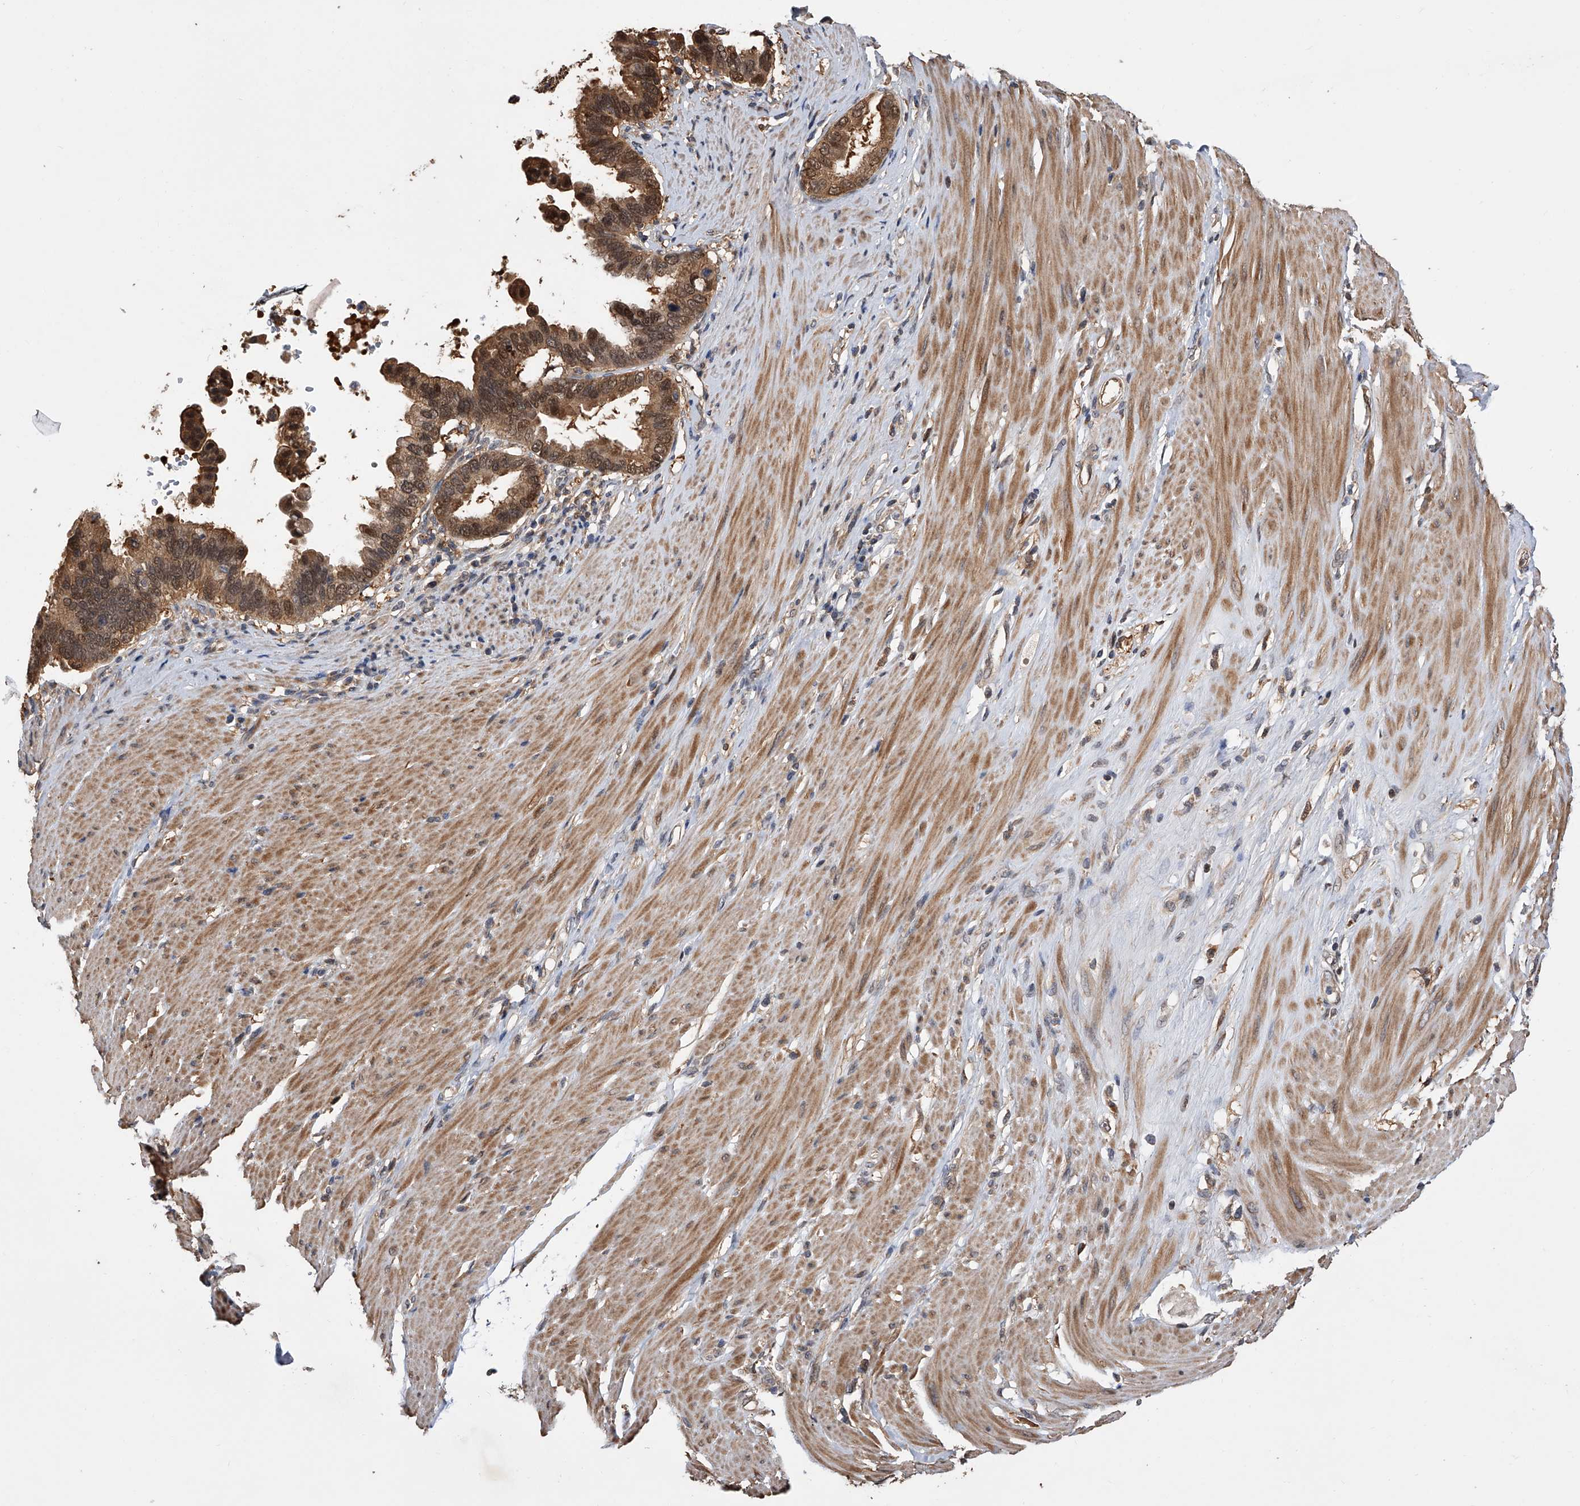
{"staining": {"intensity": "strong", "quantity": ">75%", "location": "cytoplasmic/membranous,nuclear"}, "tissue": "pancreatic cancer", "cell_type": "Tumor cells", "image_type": "cancer", "snomed": [{"axis": "morphology", "description": "Adenocarcinoma, NOS"}, {"axis": "topography", "description": "Pancreas"}], "caption": "Pancreatic adenocarcinoma stained with immunohistochemistry displays strong cytoplasmic/membranous and nuclear staining in about >75% of tumor cells.", "gene": "GMDS", "patient": {"sex": "female", "age": 56}}